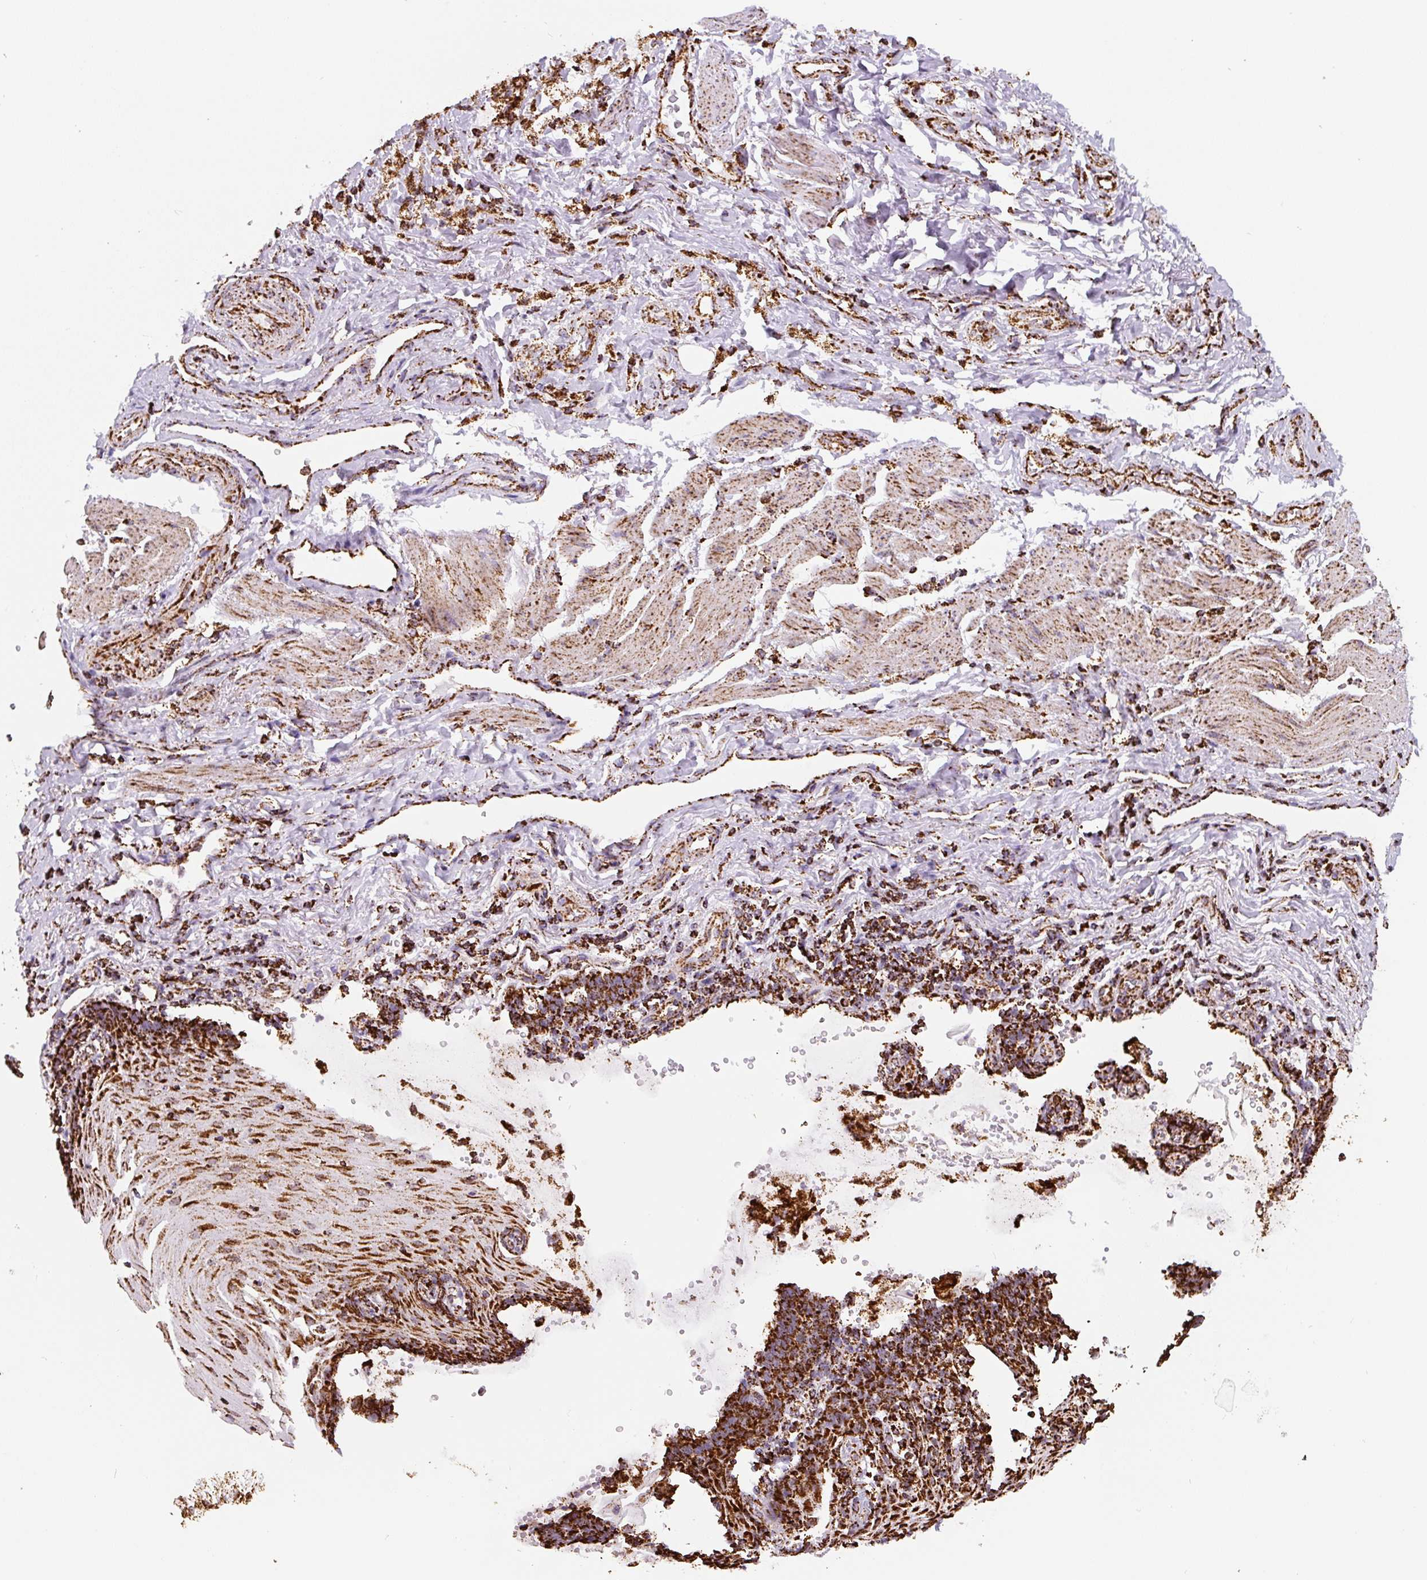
{"staining": {"intensity": "strong", "quantity": ">75%", "location": "cytoplasmic/membranous"}, "tissue": "stomach cancer", "cell_type": "Tumor cells", "image_type": "cancer", "snomed": [{"axis": "morphology", "description": "Adenocarcinoma, NOS"}, {"axis": "topography", "description": "Stomach"}], "caption": "High-power microscopy captured an immunohistochemistry (IHC) histopathology image of stomach cancer, revealing strong cytoplasmic/membranous positivity in about >75% of tumor cells. The staining was performed using DAB, with brown indicating positive protein expression. Nuclei are stained blue with hematoxylin.", "gene": "ATP5F1A", "patient": {"sex": "male", "age": 62}}